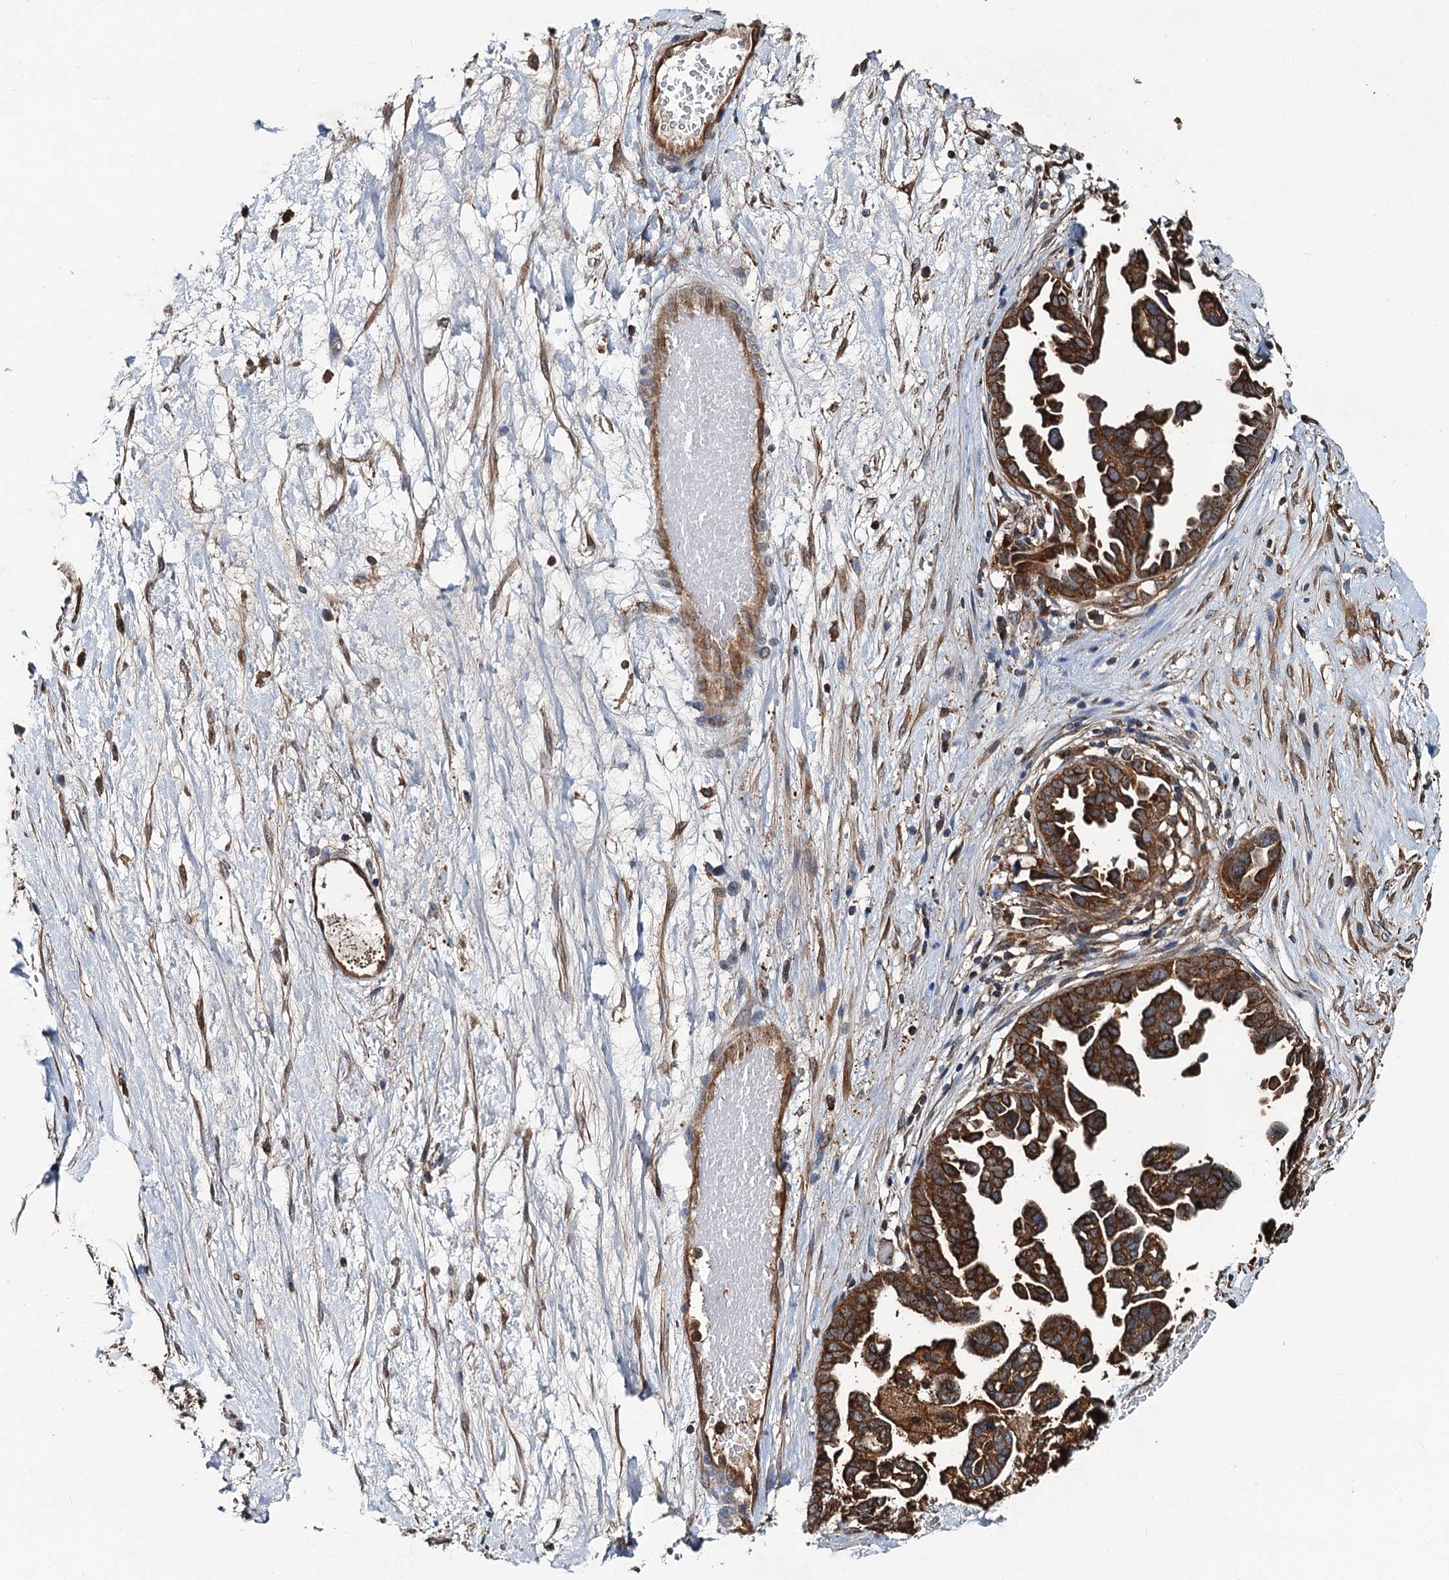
{"staining": {"intensity": "strong", "quantity": ">75%", "location": "cytoplasmic/membranous"}, "tissue": "ovarian cancer", "cell_type": "Tumor cells", "image_type": "cancer", "snomed": [{"axis": "morphology", "description": "Cystadenocarcinoma, serous, NOS"}, {"axis": "topography", "description": "Ovary"}], "caption": "Immunohistochemical staining of ovarian cancer (serous cystadenocarcinoma) shows strong cytoplasmic/membranous protein staining in about >75% of tumor cells. The protein of interest is stained brown, and the nuclei are stained in blue (DAB IHC with brightfield microscopy, high magnification).", "gene": "USP6NL", "patient": {"sex": "female", "age": 54}}